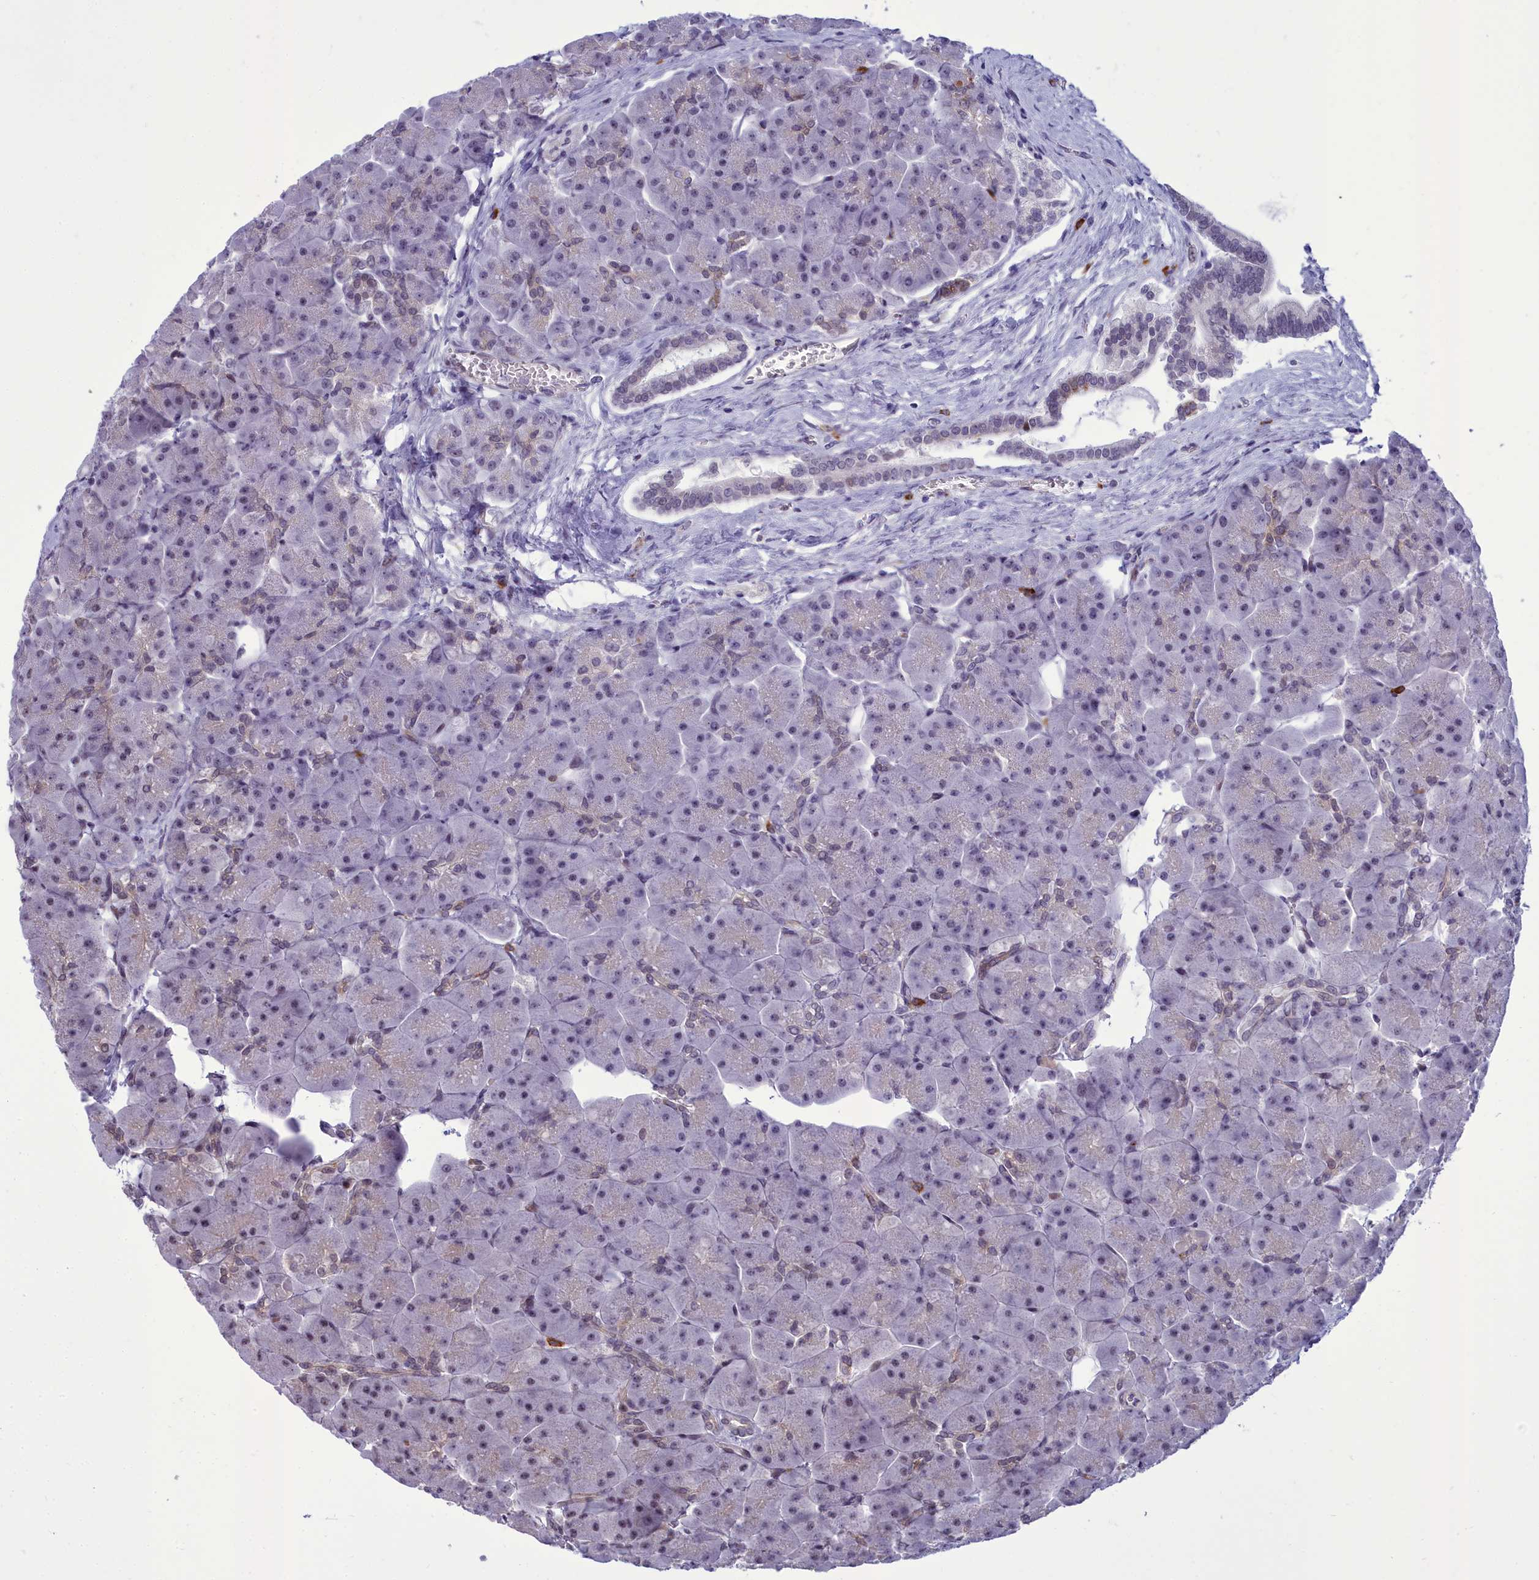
{"staining": {"intensity": "moderate", "quantity": "<25%", "location": "nuclear"}, "tissue": "pancreas", "cell_type": "Exocrine glandular cells", "image_type": "normal", "snomed": [{"axis": "morphology", "description": "Normal tissue, NOS"}, {"axis": "topography", "description": "Pancreas"}], "caption": "Exocrine glandular cells display moderate nuclear positivity in about <25% of cells in normal pancreas.", "gene": "CEACAM19", "patient": {"sex": "male", "age": 66}}